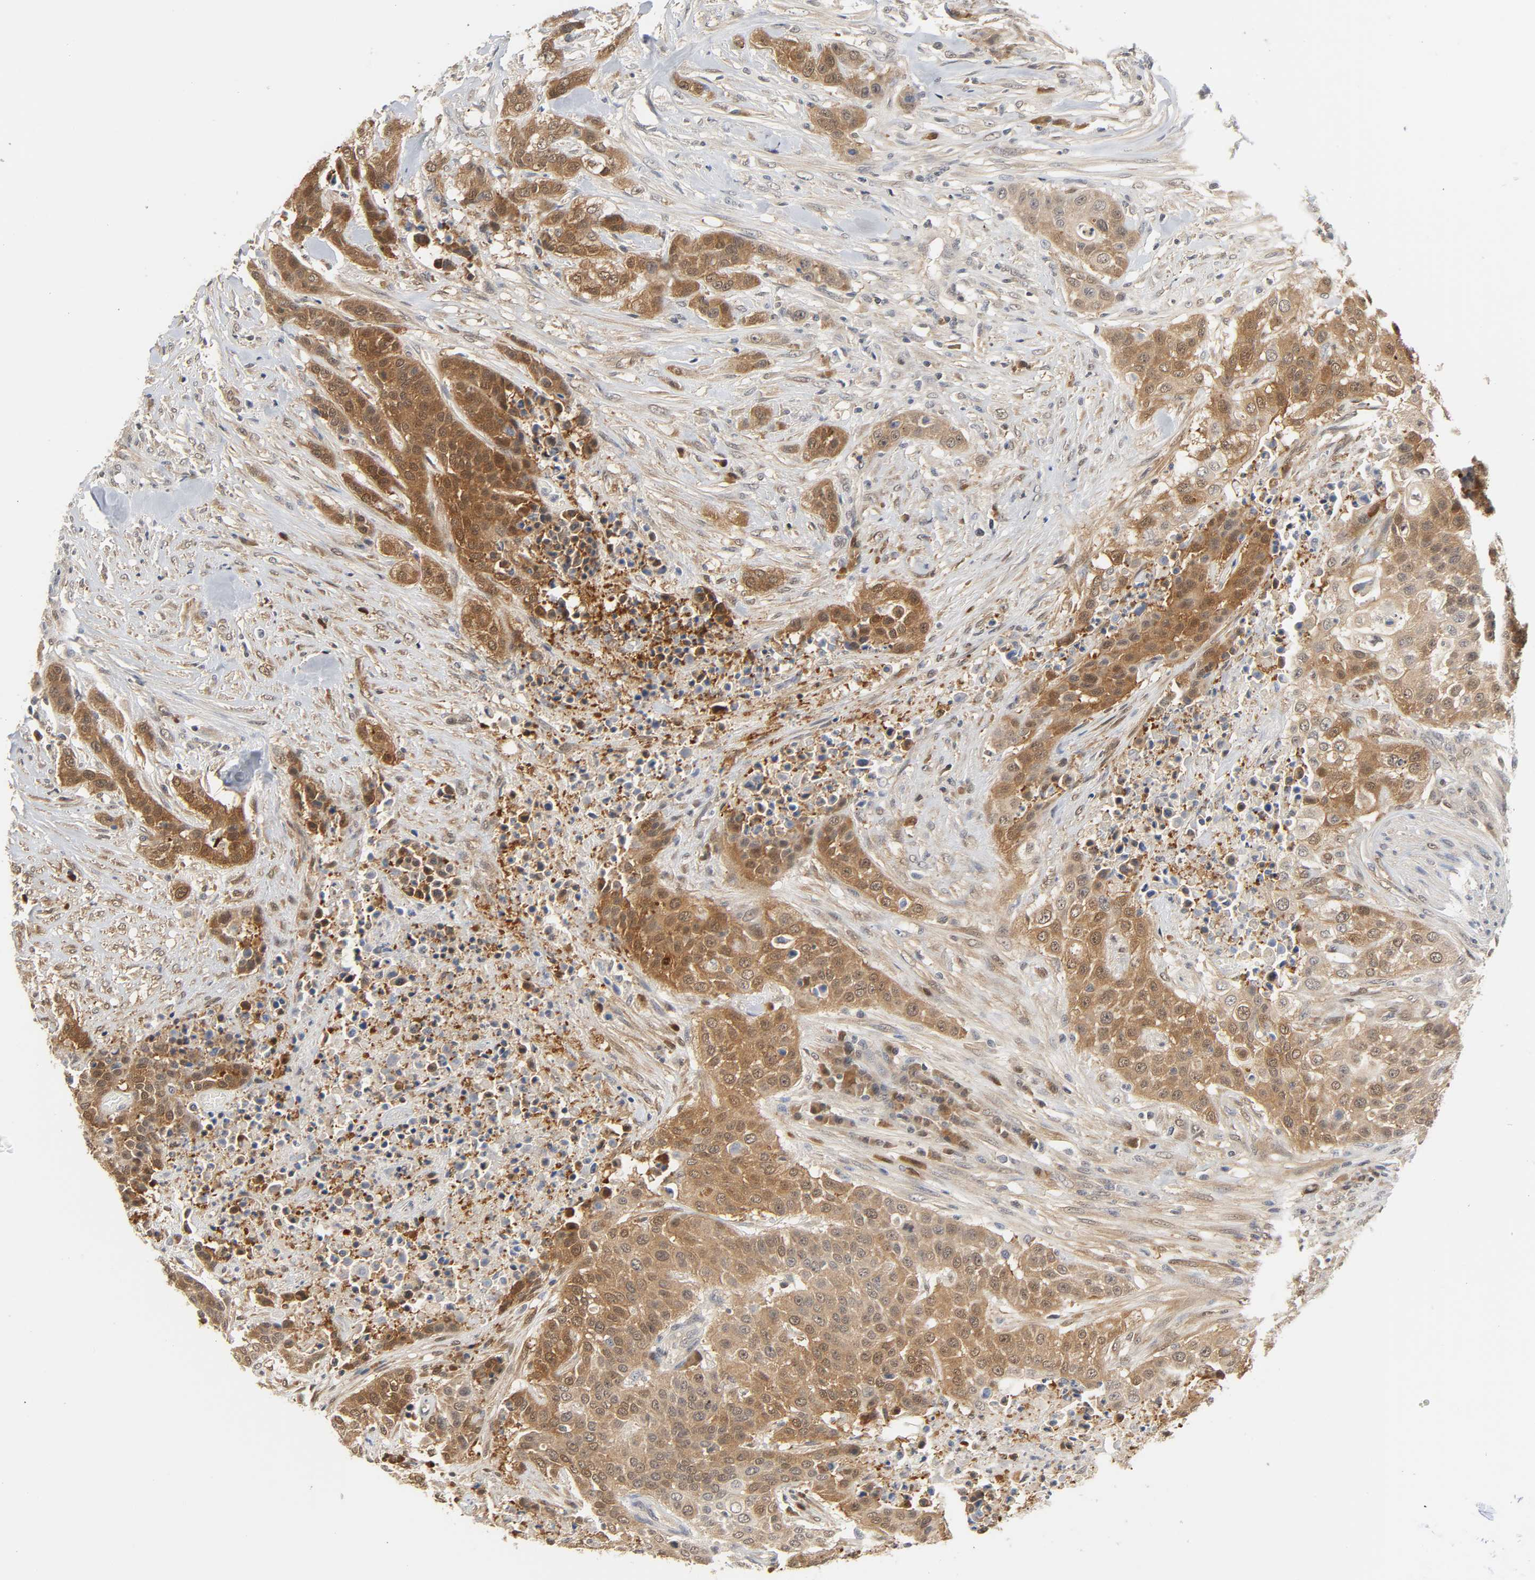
{"staining": {"intensity": "moderate", "quantity": ">75%", "location": "cytoplasmic/membranous"}, "tissue": "urothelial cancer", "cell_type": "Tumor cells", "image_type": "cancer", "snomed": [{"axis": "morphology", "description": "Urothelial carcinoma, High grade"}, {"axis": "topography", "description": "Urinary bladder"}], "caption": "Immunohistochemistry (DAB (3,3'-diaminobenzidine)) staining of human urothelial carcinoma (high-grade) shows moderate cytoplasmic/membranous protein positivity in approximately >75% of tumor cells.", "gene": "MIF", "patient": {"sex": "male", "age": 74}}